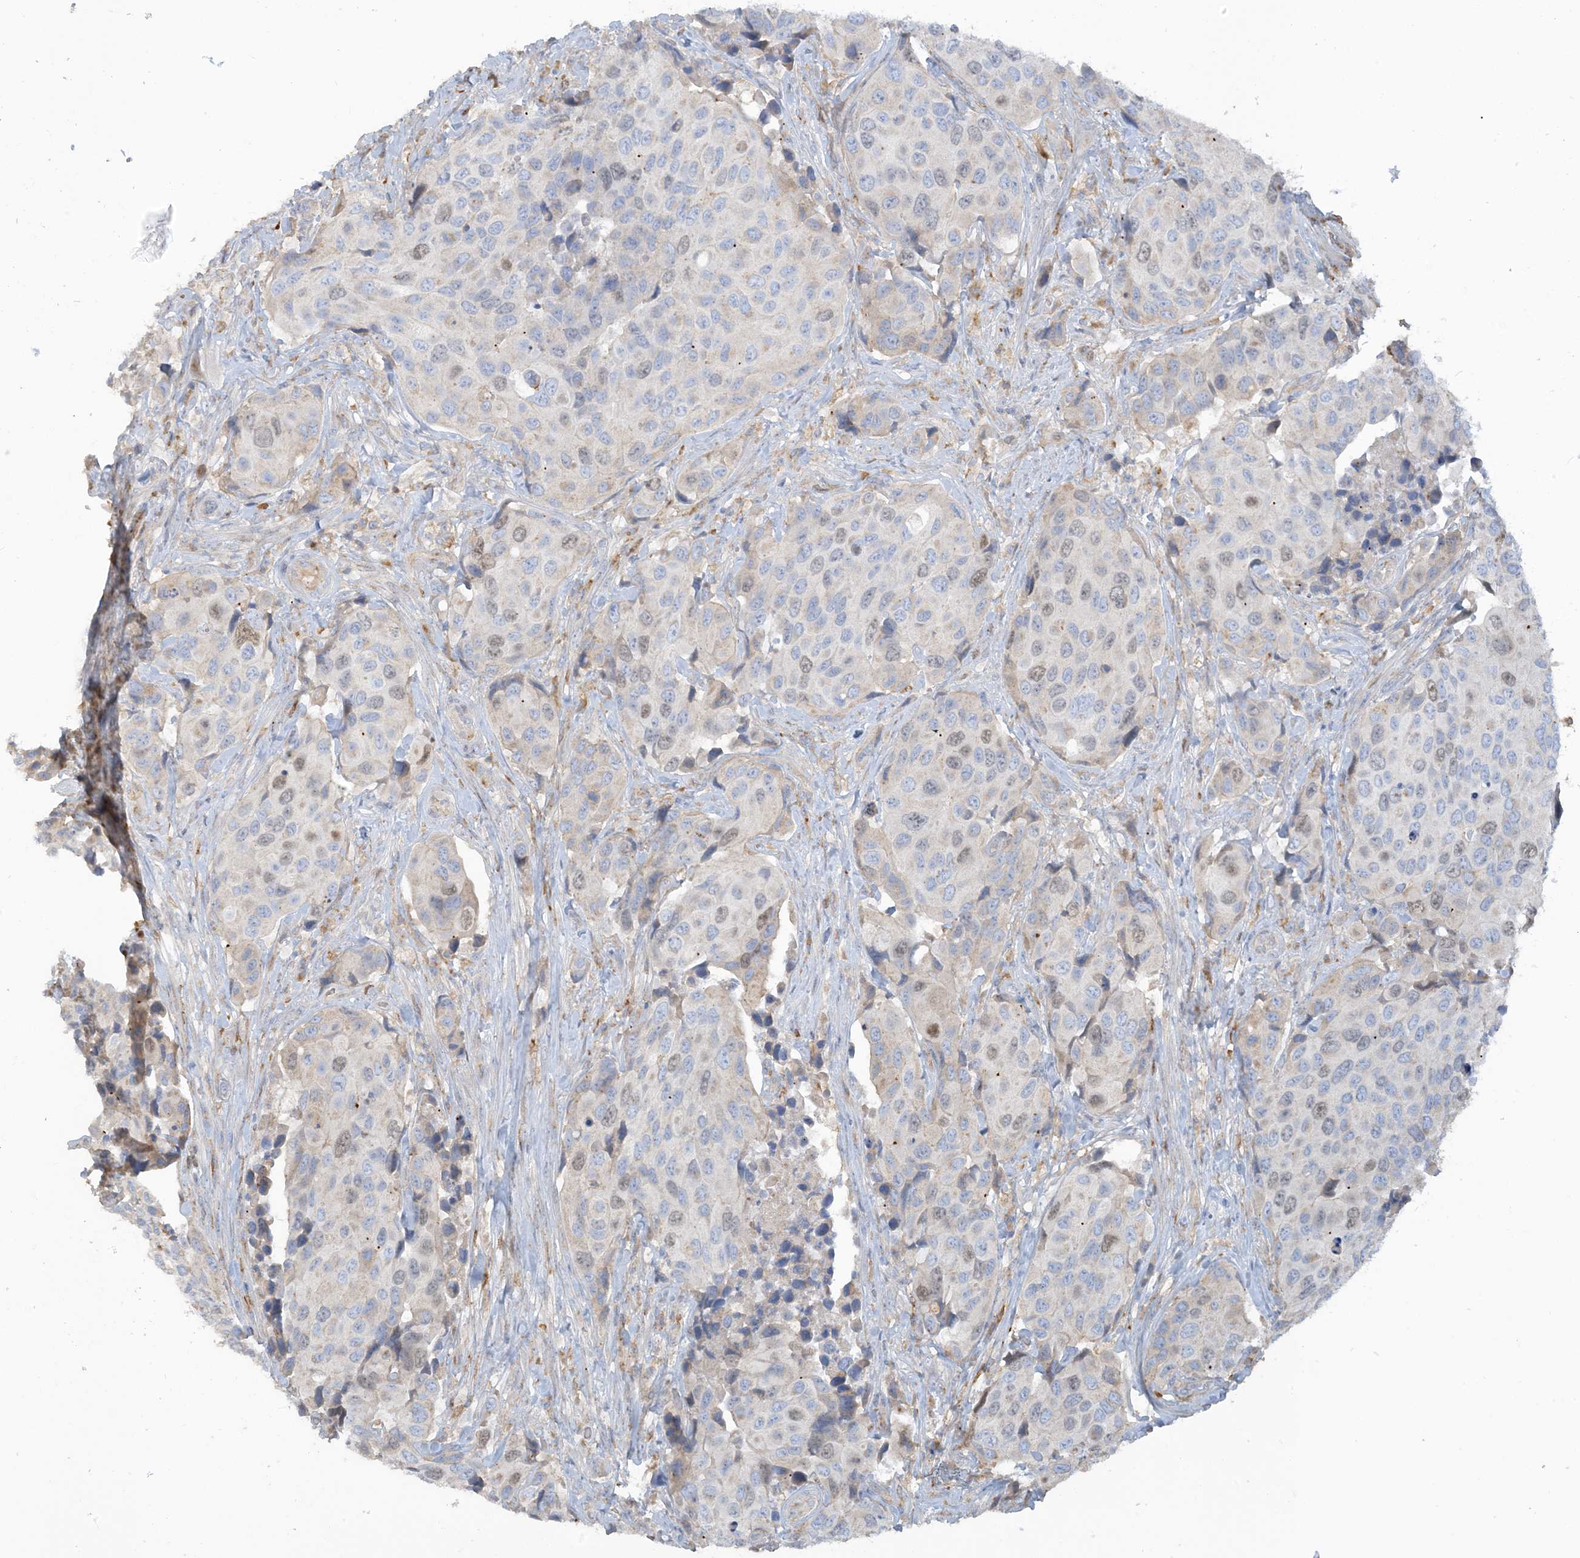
{"staining": {"intensity": "weak", "quantity": "<25%", "location": "nuclear"}, "tissue": "urothelial cancer", "cell_type": "Tumor cells", "image_type": "cancer", "snomed": [{"axis": "morphology", "description": "Urothelial carcinoma, High grade"}, {"axis": "topography", "description": "Urinary bladder"}], "caption": "The IHC histopathology image has no significant expression in tumor cells of urothelial carcinoma (high-grade) tissue.", "gene": "PEAR1", "patient": {"sex": "male", "age": 74}}